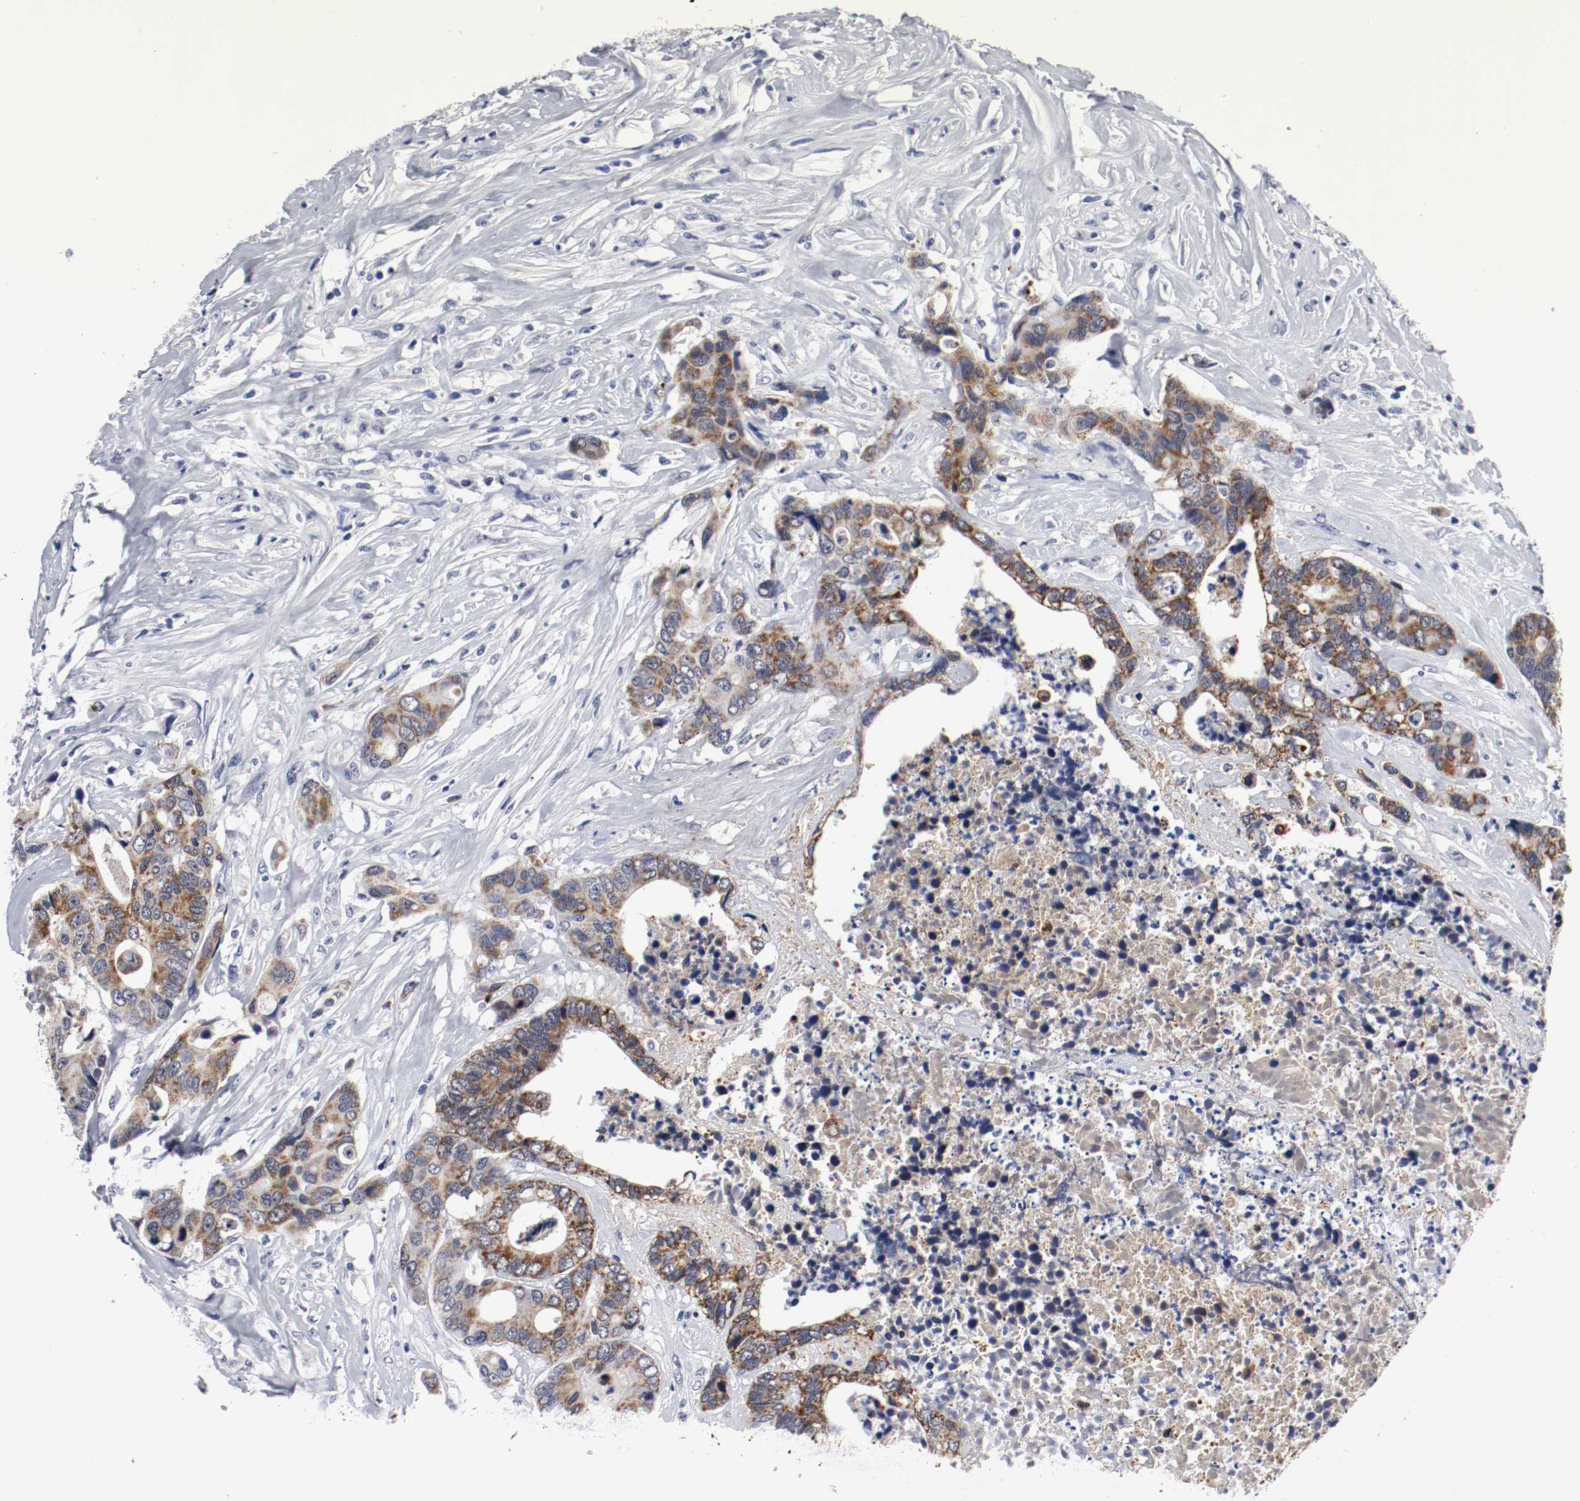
{"staining": {"intensity": "strong", "quantity": ">75%", "location": "cytoplasmic/membranous"}, "tissue": "colorectal cancer", "cell_type": "Tumor cells", "image_type": "cancer", "snomed": [{"axis": "morphology", "description": "Adenocarcinoma, NOS"}, {"axis": "topography", "description": "Rectum"}], "caption": "Protein expression analysis of human colorectal adenocarcinoma reveals strong cytoplasmic/membranous staining in about >75% of tumor cells. The staining is performed using DAB brown chromogen to label protein expression. The nuclei are counter-stained blue using hematoxylin.", "gene": "GRHL2", "patient": {"sex": "male", "age": 55}}